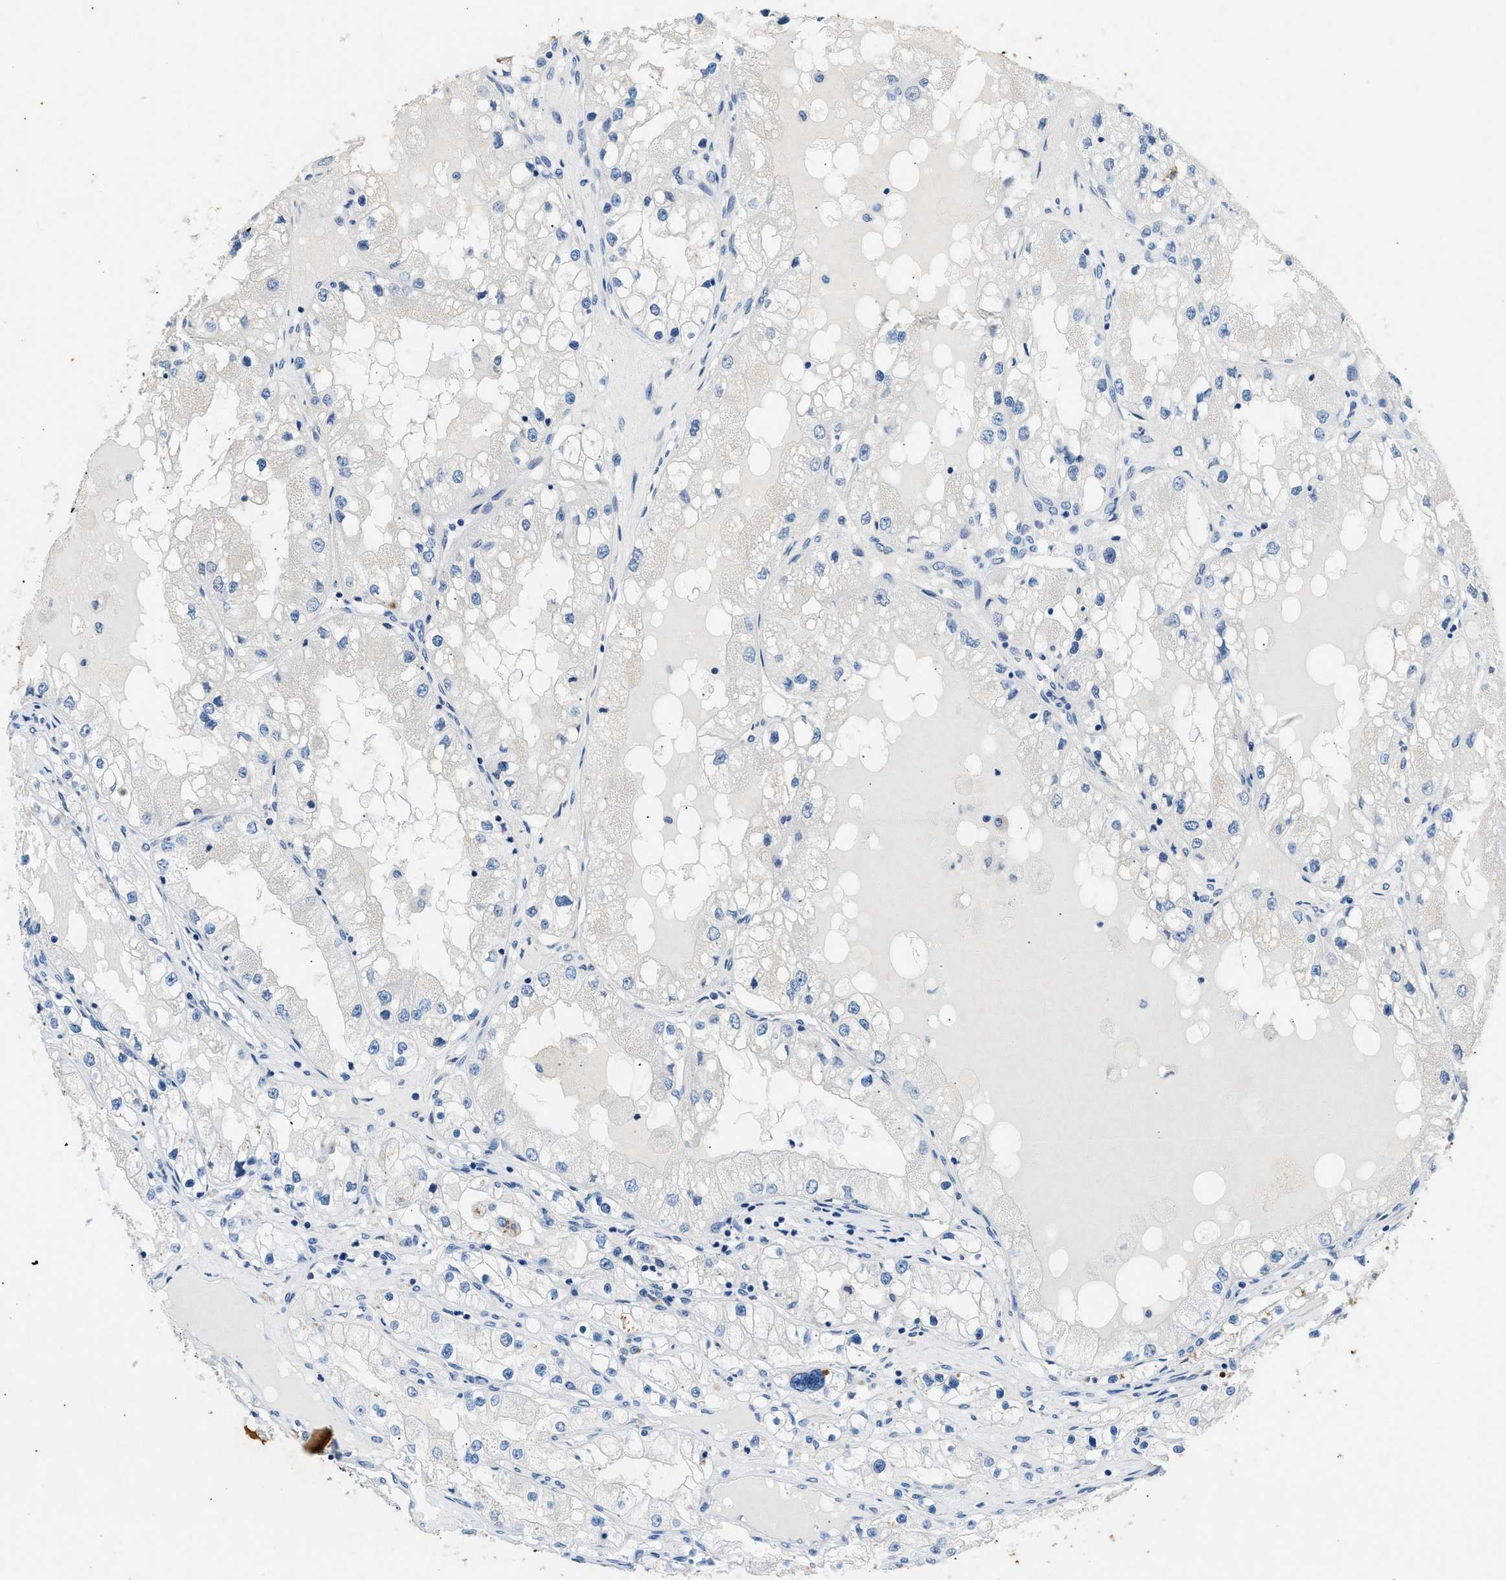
{"staining": {"intensity": "negative", "quantity": "none", "location": "none"}, "tissue": "renal cancer", "cell_type": "Tumor cells", "image_type": "cancer", "snomed": [{"axis": "morphology", "description": "Adenocarcinoma, NOS"}, {"axis": "topography", "description": "Kidney"}], "caption": "The image demonstrates no staining of tumor cells in renal cancer.", "gene": "CFAP20", "patient": {"sex": "male", "age": 68}}